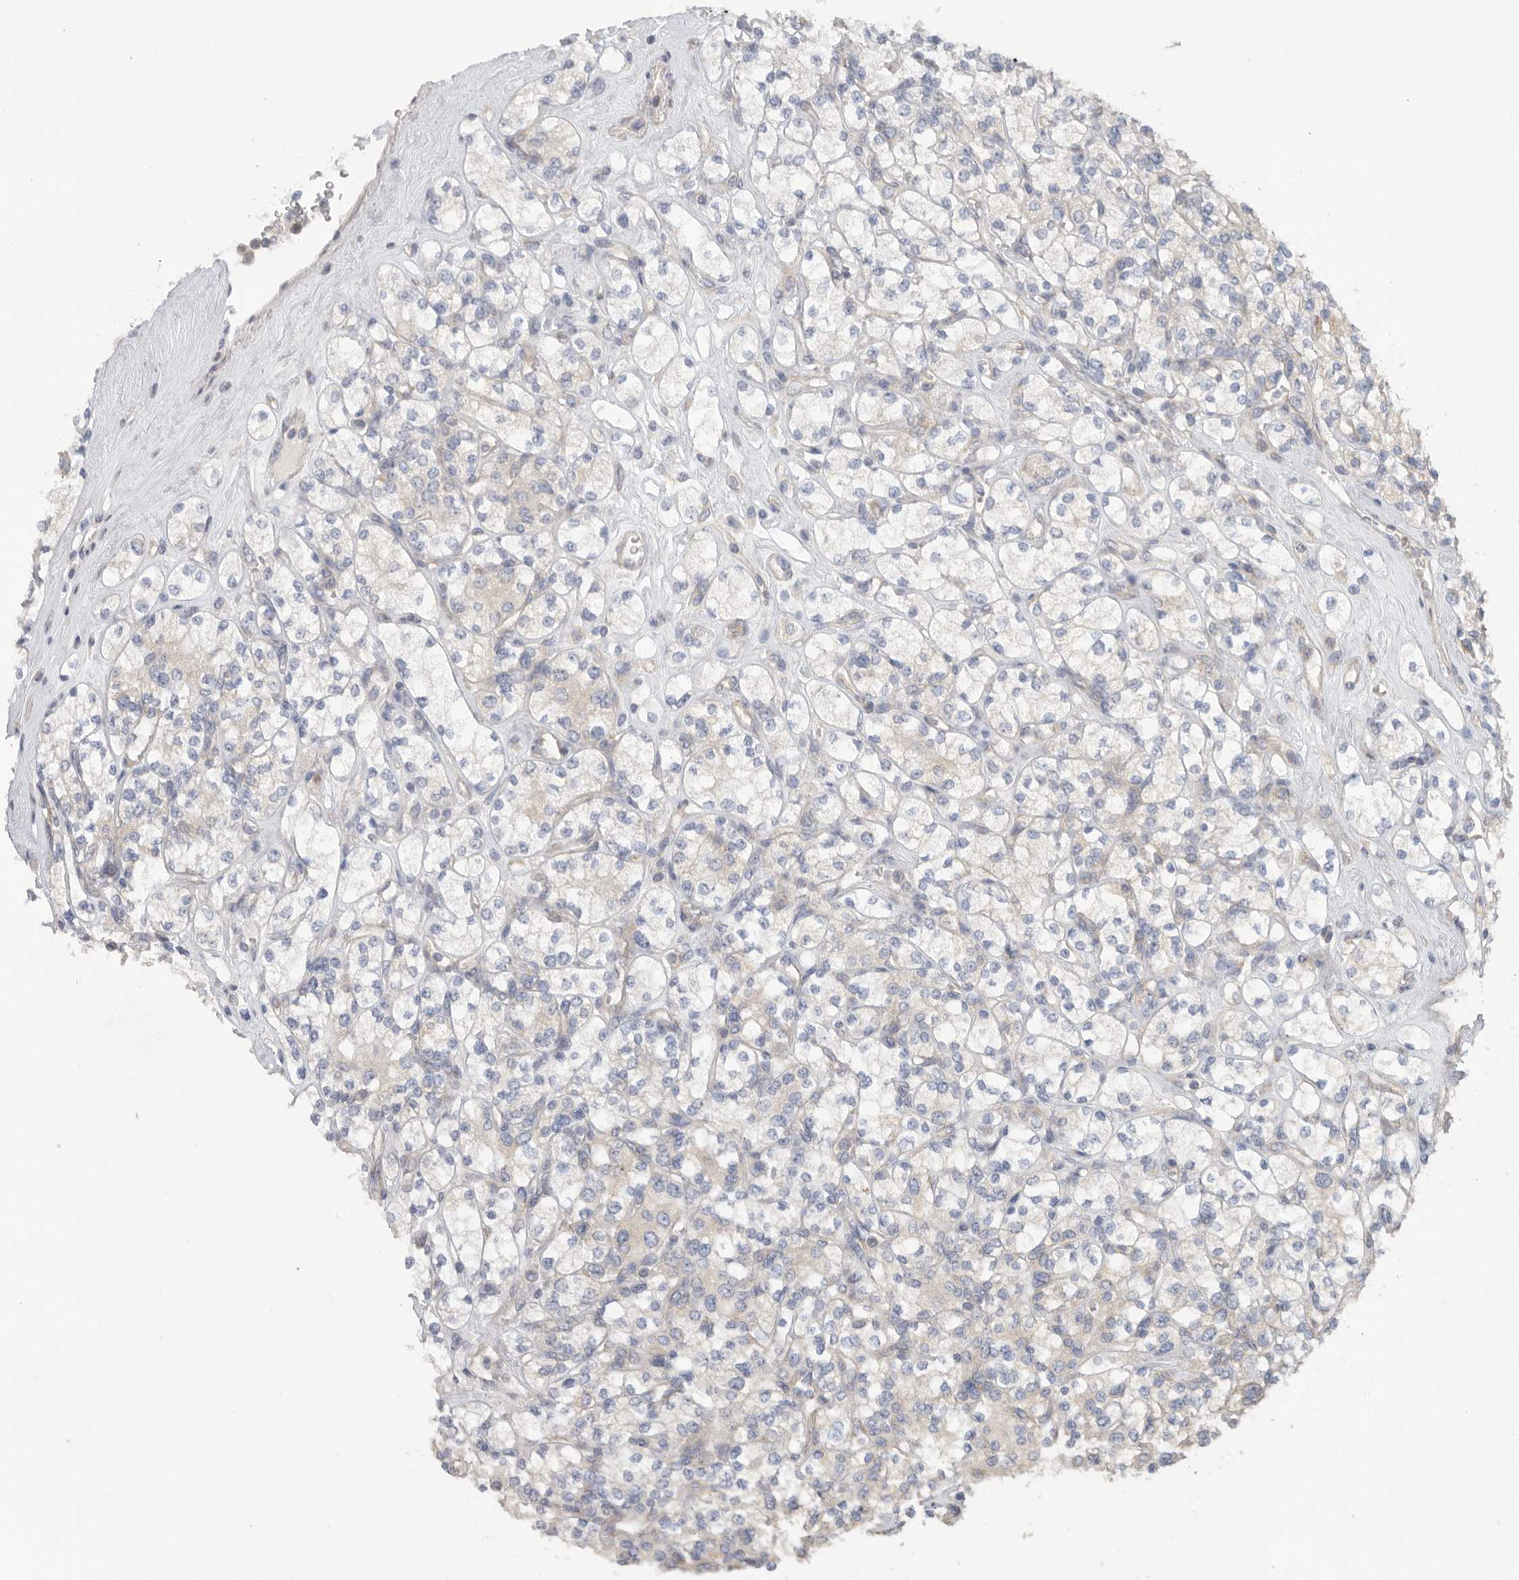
{"staining": {"intensity": "weak", "quantity": "<25%", "location": "cytoplasmic/membranous"}, "tissue": "renal cancer", "cell_type": "Tumor cells", "image_type": "cancer", "snomed": [{"axis": "morphology", "description": "Adenocarcinoma, NOS"}, {"axis": "topography", "description": "Kidney"}], "caption": "Immunohistochemistry image of neoplastic tissue: human renal cancer (adenocarcinoma) stained with DAB (3,3'-diaminobenzidine) displays no significant protein staining in tumor cells.", "gene": "MTFR1L", "patient": {"sex": "male", "age": 77}}